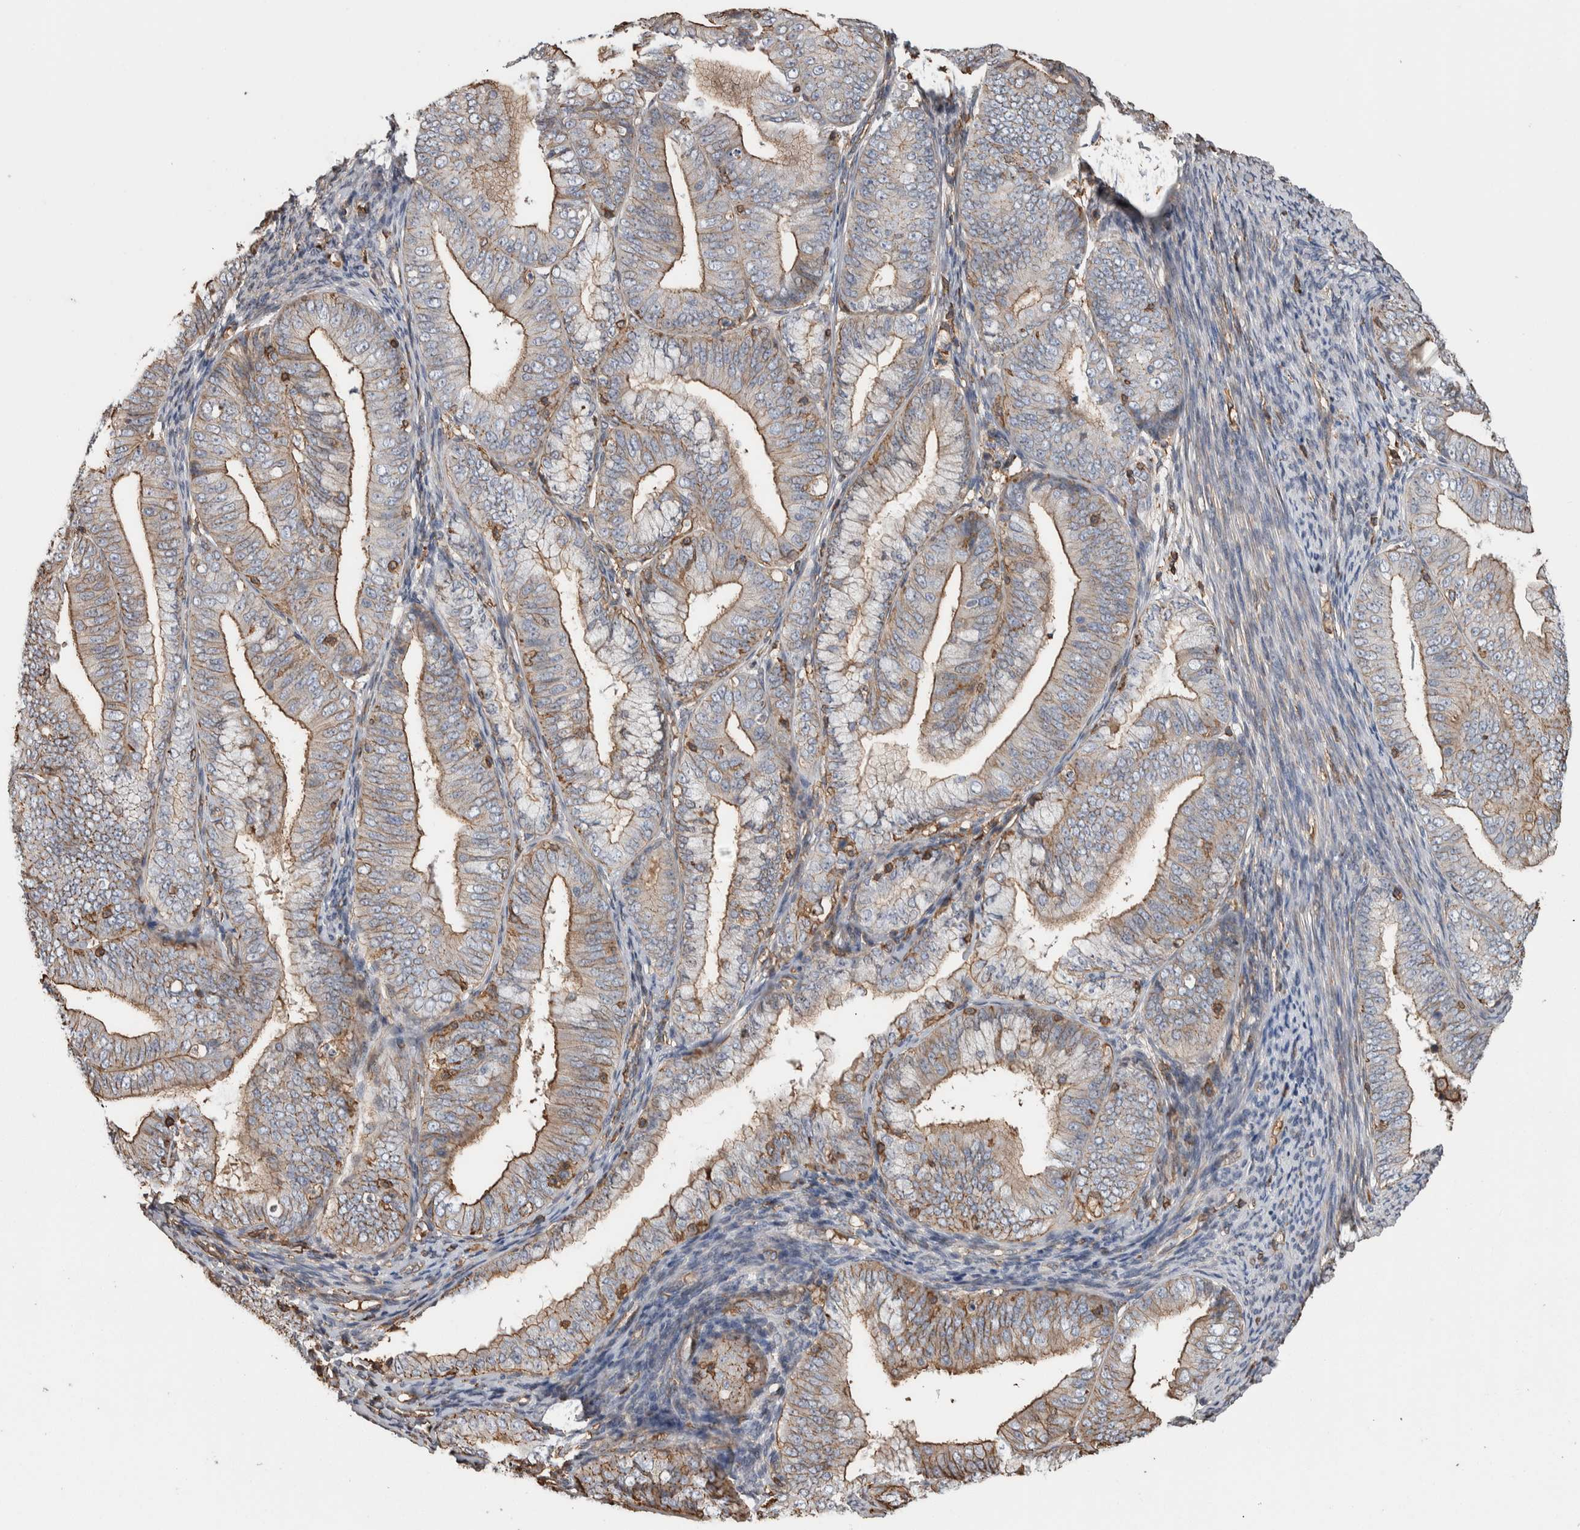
{"staining": {"intensity": "moderate", "quantity": ">75%", "location": "cytoplasmic/membranous"}, "tissue": "endometrial cancer", "cell_type": "Tumor cells", "image_type": "cancer", "snomed": [{"axis": "morphology", "description": "Adenocarcinoma, NOS"}, {"axis": "topography", "description": "Endometrium"}], "caption": "Endometrial cancer (adenocarcinoma) stained with a brown dye demonstrates moderate cytoplasmic/membranous positive expression in approximately >75% of tumor cells.", "gene": "ENPP2", "patient": {"sex": "female", "age": 63}}